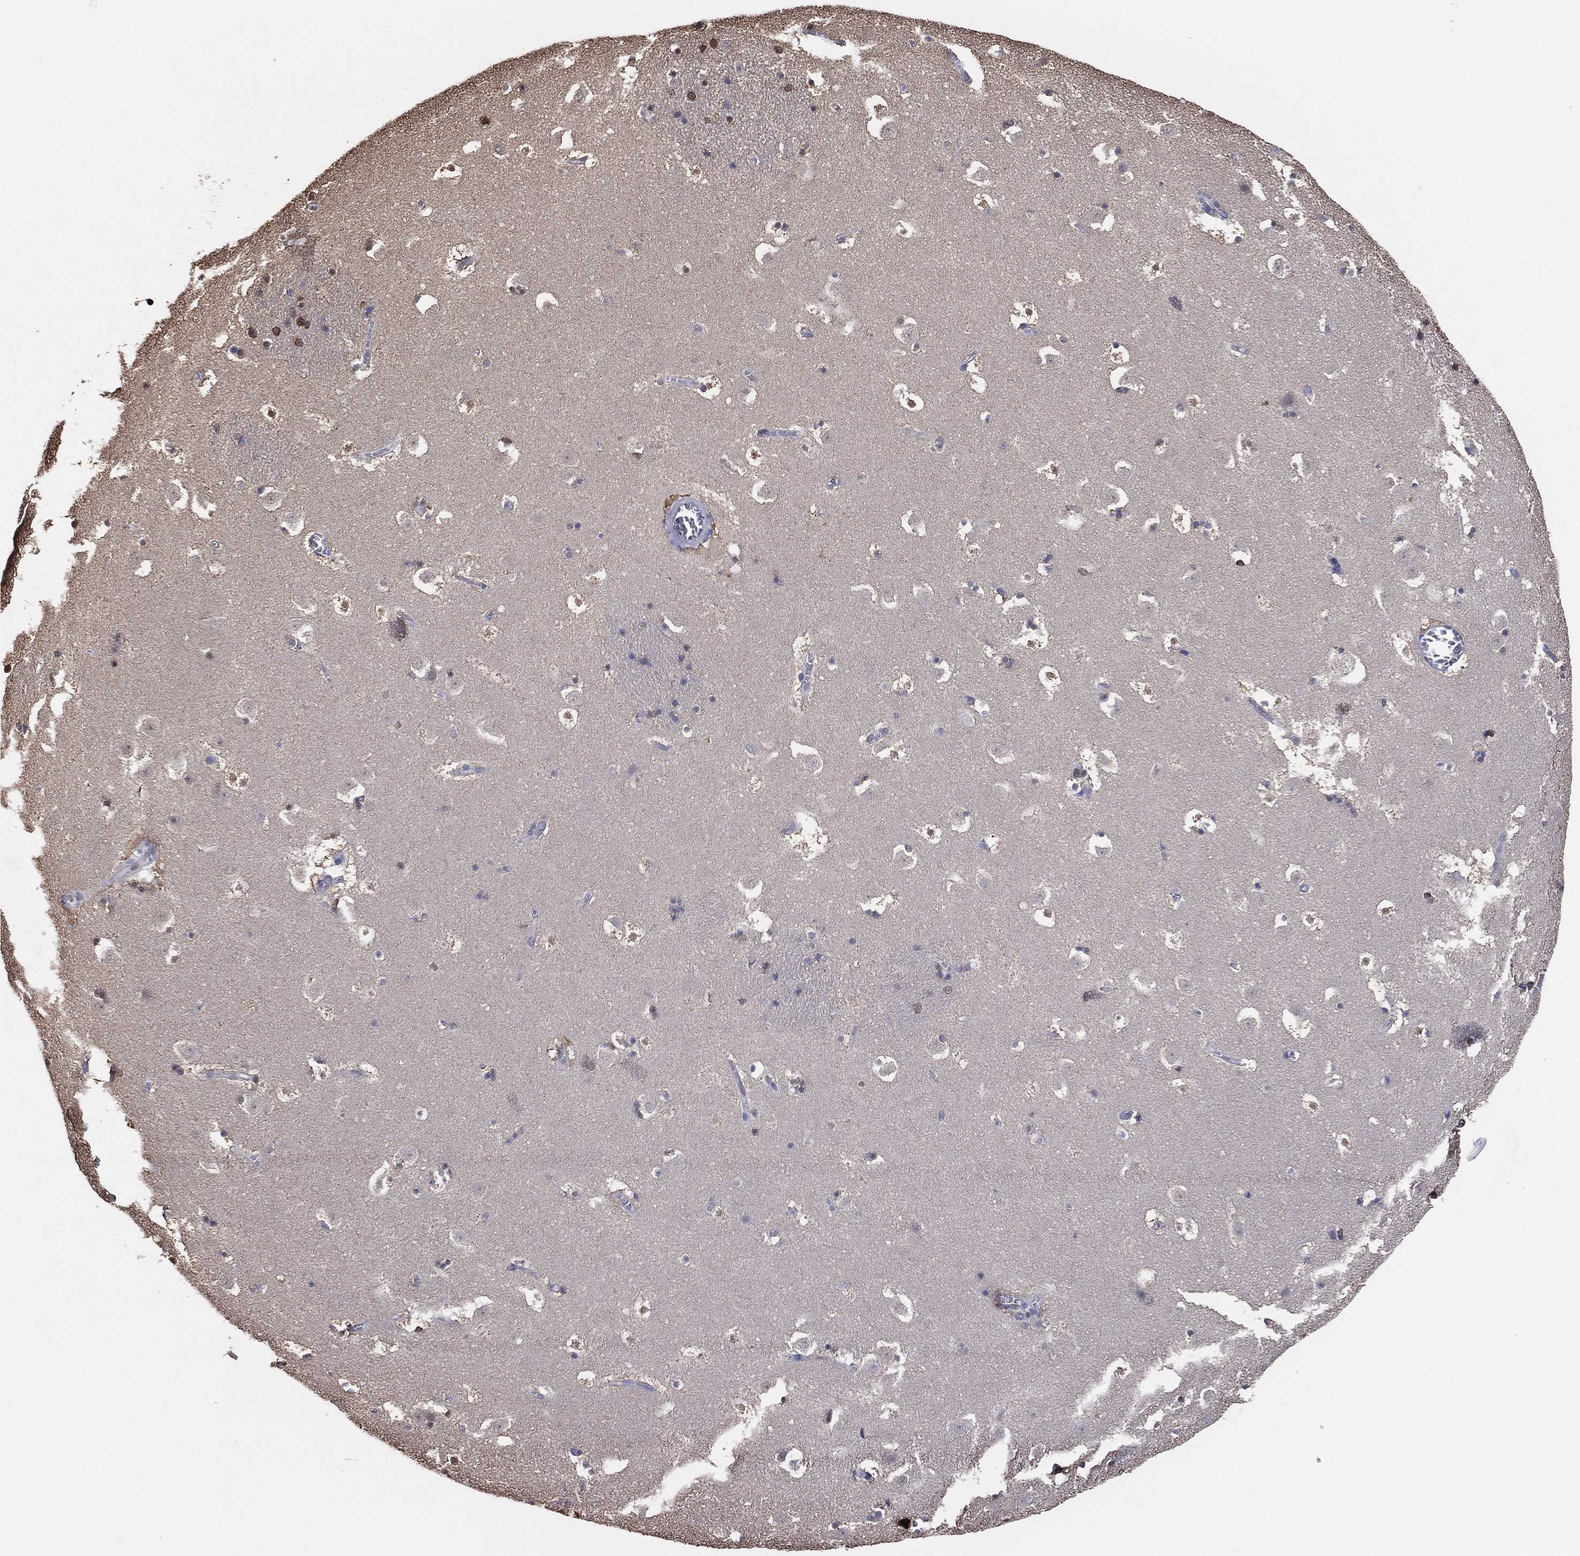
{"staining": {"intensity": "negative", "quantity": "none", "location": "none"}, "tissue": "caudate", "cell_type": "Glial cells", "image_type": "normal", "snomed": [{"axis": "morphology", "description": "Normal tissue, NOS"}, {"axis": "topography", "description": "Lateral ventricle wall"}], "caption": "This is an immunohistochemistry micrograph of benign caudate. There is no expression in glial cells.", "gene": "GAPDH", "patient": {"sex": "female", "age": 42}}